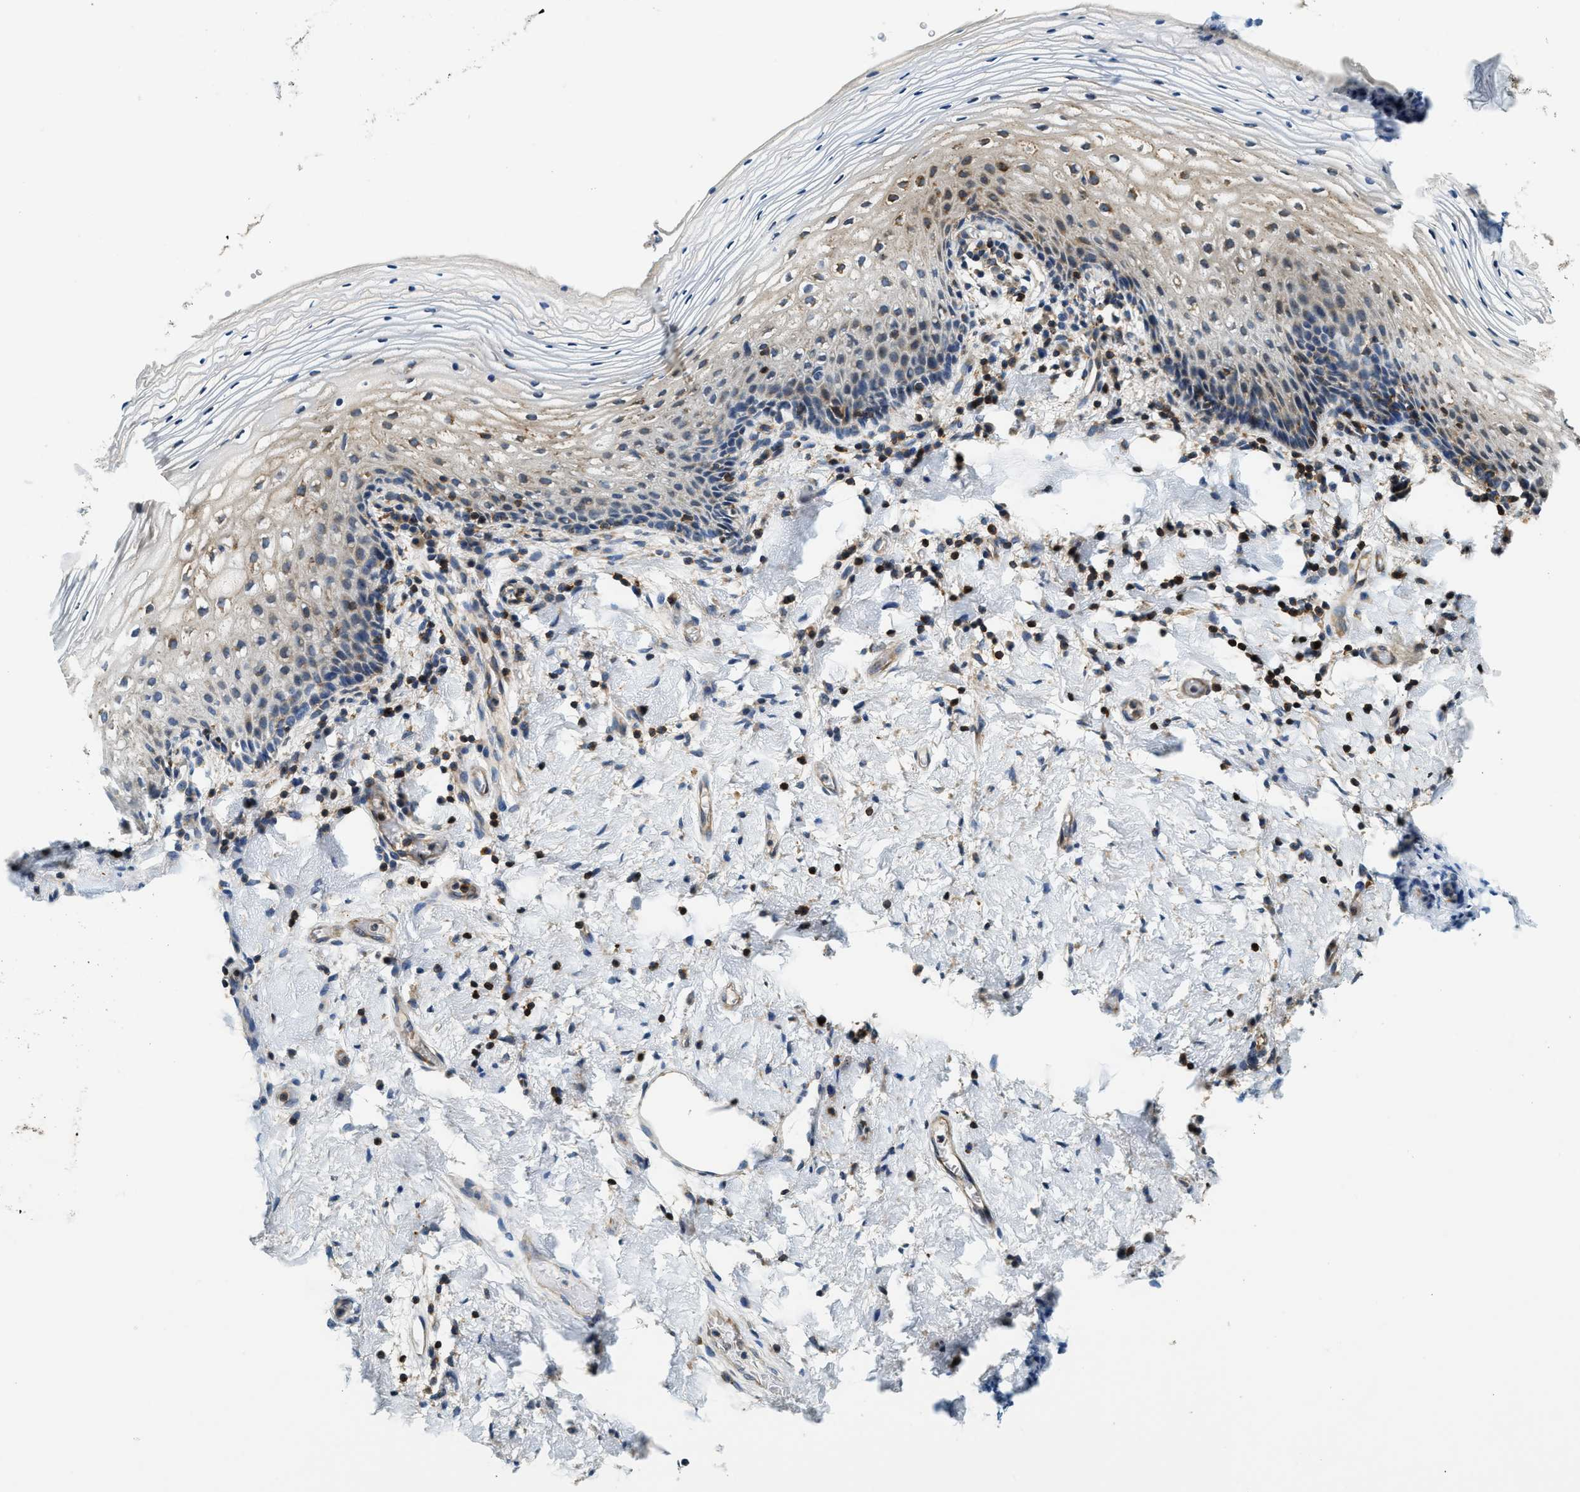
{"staining": {"intensity": "weak", "quantity": "<25%", "location": "cytoplasmic/membranous"}, "tissue": "vagina", "cell_type": "Squamous epithelial cells", "image_type": "normal", "snomed": [{"axis": "morphology", "description": "Normal tissue, NOS"}, {"axis": "topography", "description": "Vagina"}], "caption": "Immunohistochemistry of unremarkable human vagina shows no positivity in squamous epithelial cells.", "gene": "SAMD9", "patient": {"sex": "female", "age": 60}}